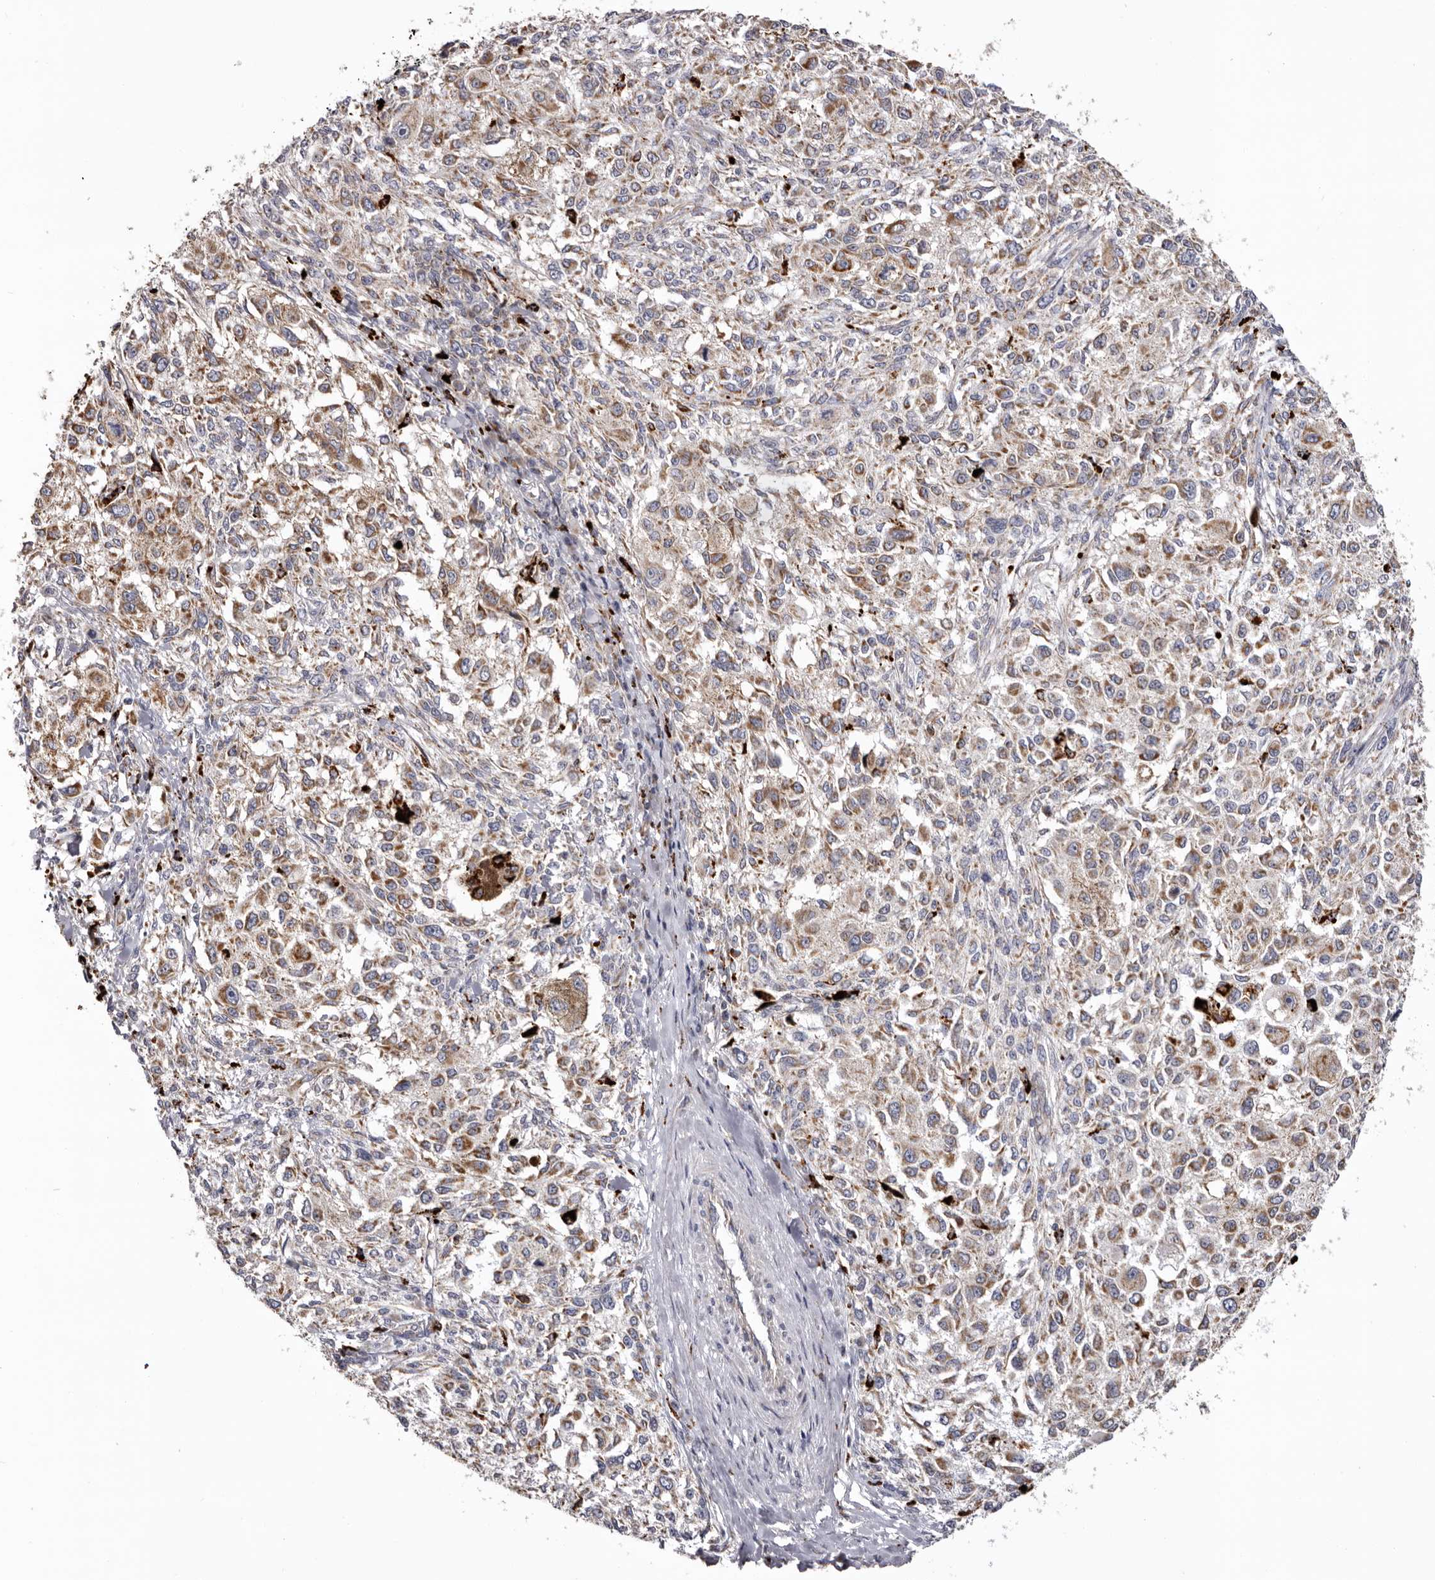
{"staining": {"intensity": "moderate", "quantity": ">75%", "location": "cytoplasmic/membranous"}, "tissue": "melanoma", "cell_type": "Tumor cells", "image_type": "cancer", "snomed": [{"axis": "morphology", "description": "Necrosis, NOS"}, {"axis": "morphology", "description": "Malignant melanoma, NOS"}, {"axis": "topography", "description": "Skin"}], "caption": "Human melanoma stained with a protein marker displays moderate staining in tumor cells.", "gene": "MECR", "patient": {"sex": "female", "age": 87}}